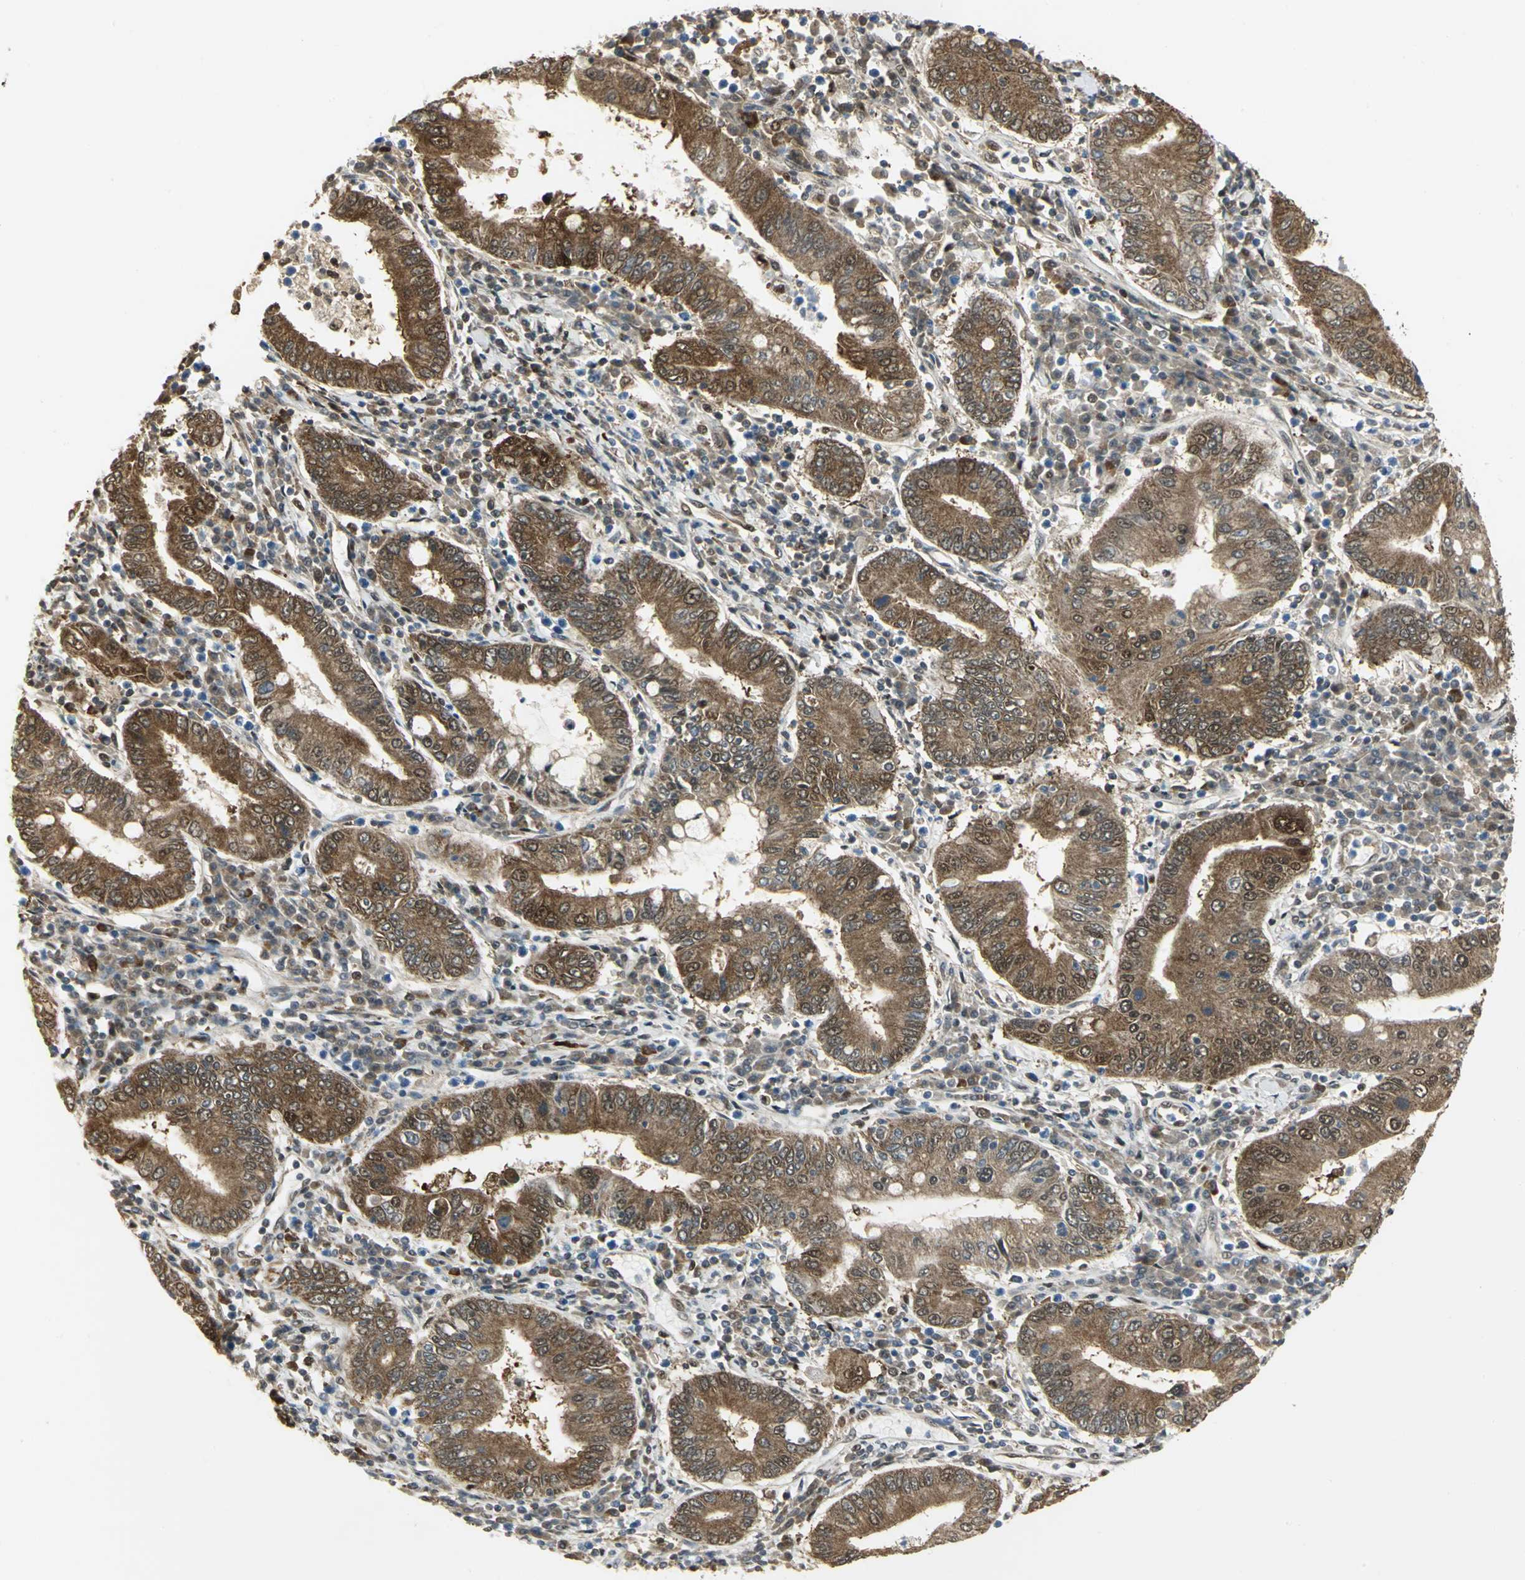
{"staining": {"intensity": "moderate", "quantity": ">75%", "location": "cytoplasmic/membranous,nuclear"}, "tissue": "stomach cancer", "cell_type": "Tumor cells", "image_type": "cancer", "snomed": [{"axis": "morphology", "description": "Normal tissue, NOS"}, {"axis": "morphology", "description": "Adenocarcinoma, NOS"}, {"axis": "topography", "description": "Esophagus"}, {"axis": "topography", "description": "Stomach, upper"}, {"axis": "topography", "description": "Peripheral nerve tissue"}], "caption": "A brown stain highlights moderate cytoplasmic/membranous and nuclear positivity of a protein in stomach cancer tumor cells. (Brightfield microscopy of DAB IHC at high magnification).", "gene": "PSMC4", "patient": {"sex": "male", "age": 62}}